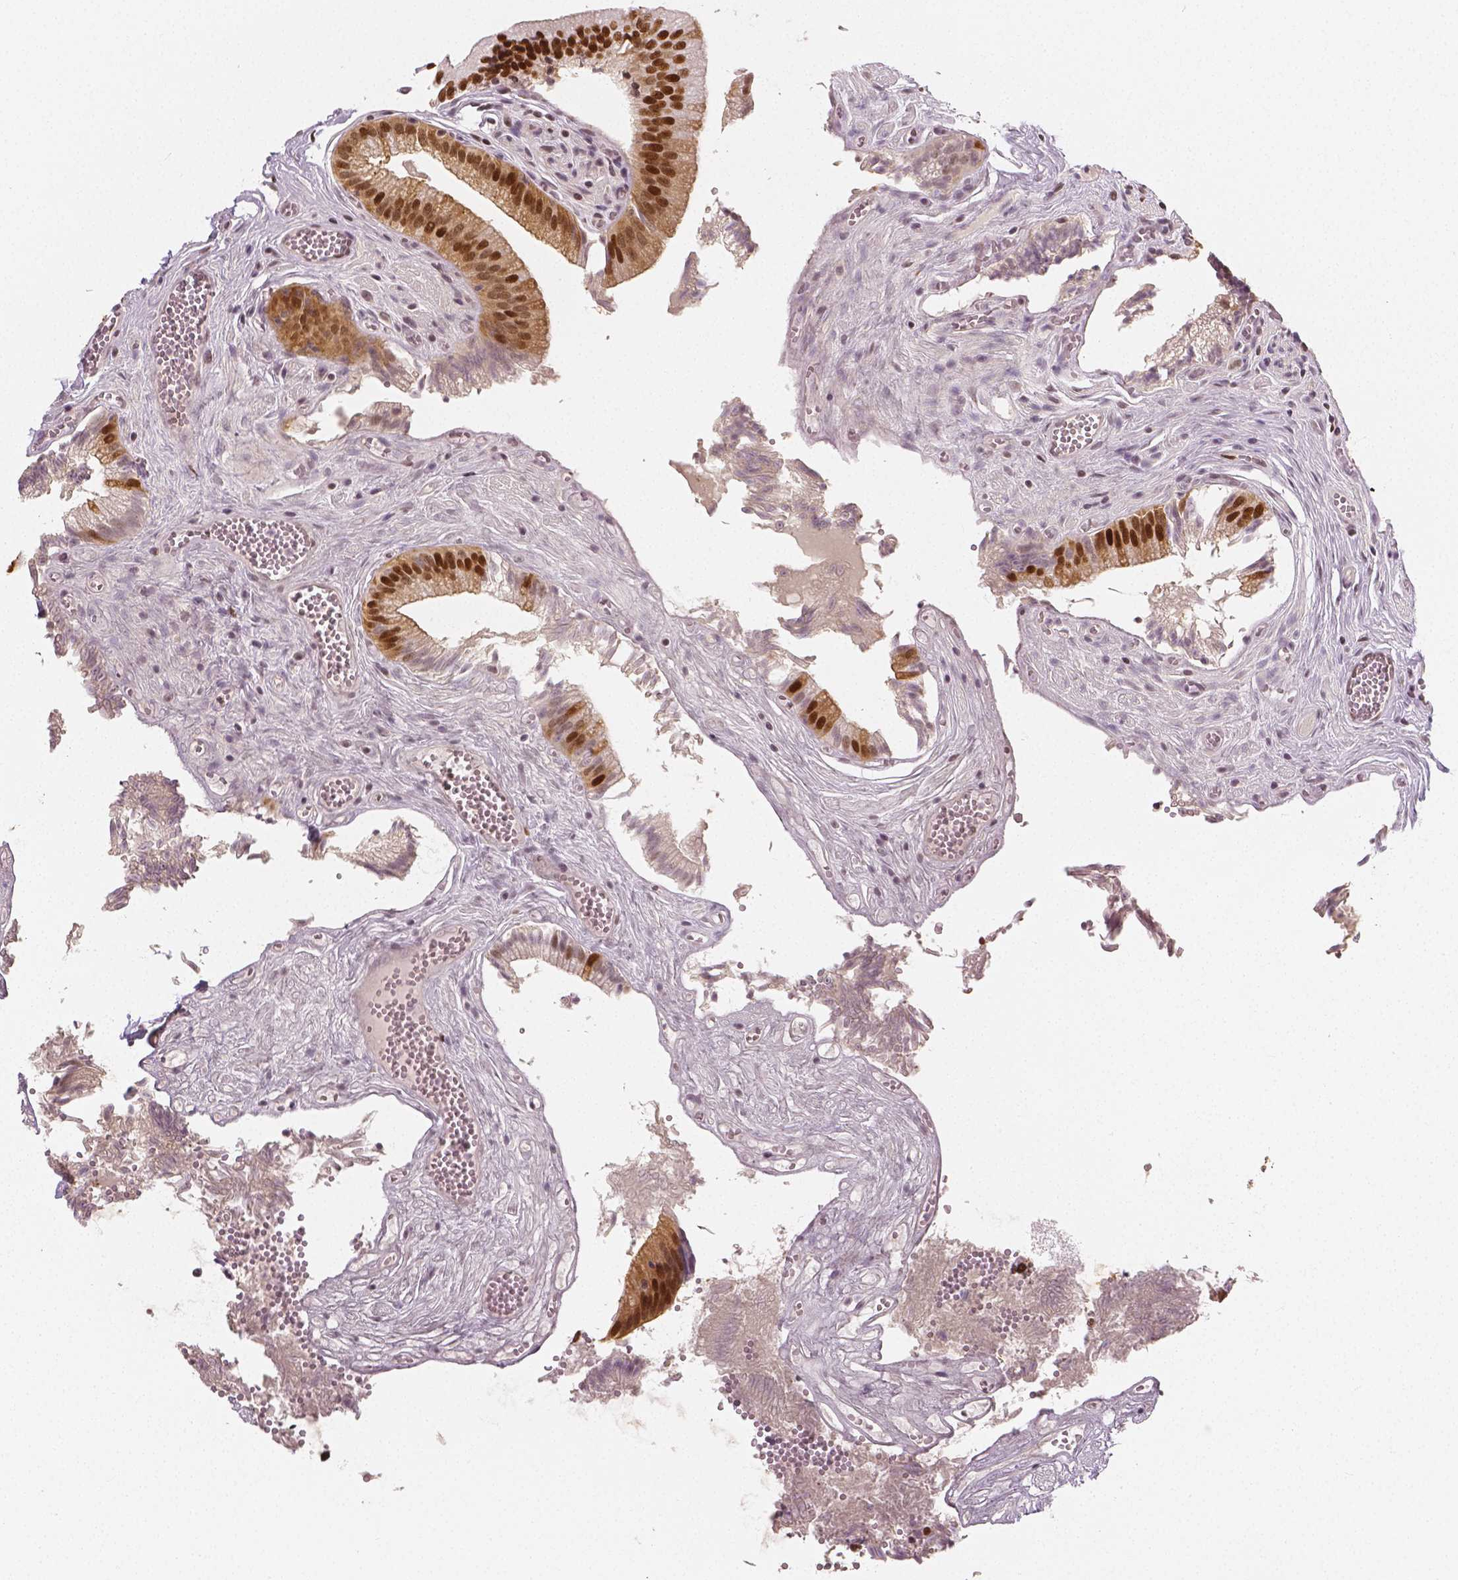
{"staining": {"intensity": "strong", "quantity": ">75%", "location": "nuclear"}, "tissue": "gallbladder", "cell_type": "Glandular cells", "image_type": "normal", "snomed": [{"axis": "morphology", "description": "Normal tissue, NOS"}, {"axis": "topography", "description": "Gallbladder"}, {"axis": "topography", "description": "Peripheral nerve tissue"}], "caption": "IHC image of benign gallbladder: human gallbladder stained using immunohistochemistry (IHC) shows high levels of strong protein expression localized specifically in the nuclear of glandular cells, appearing as a nuclear brown color.", "gene": "NUCKS1", "patient": {"sex": "male", "age": 17}}